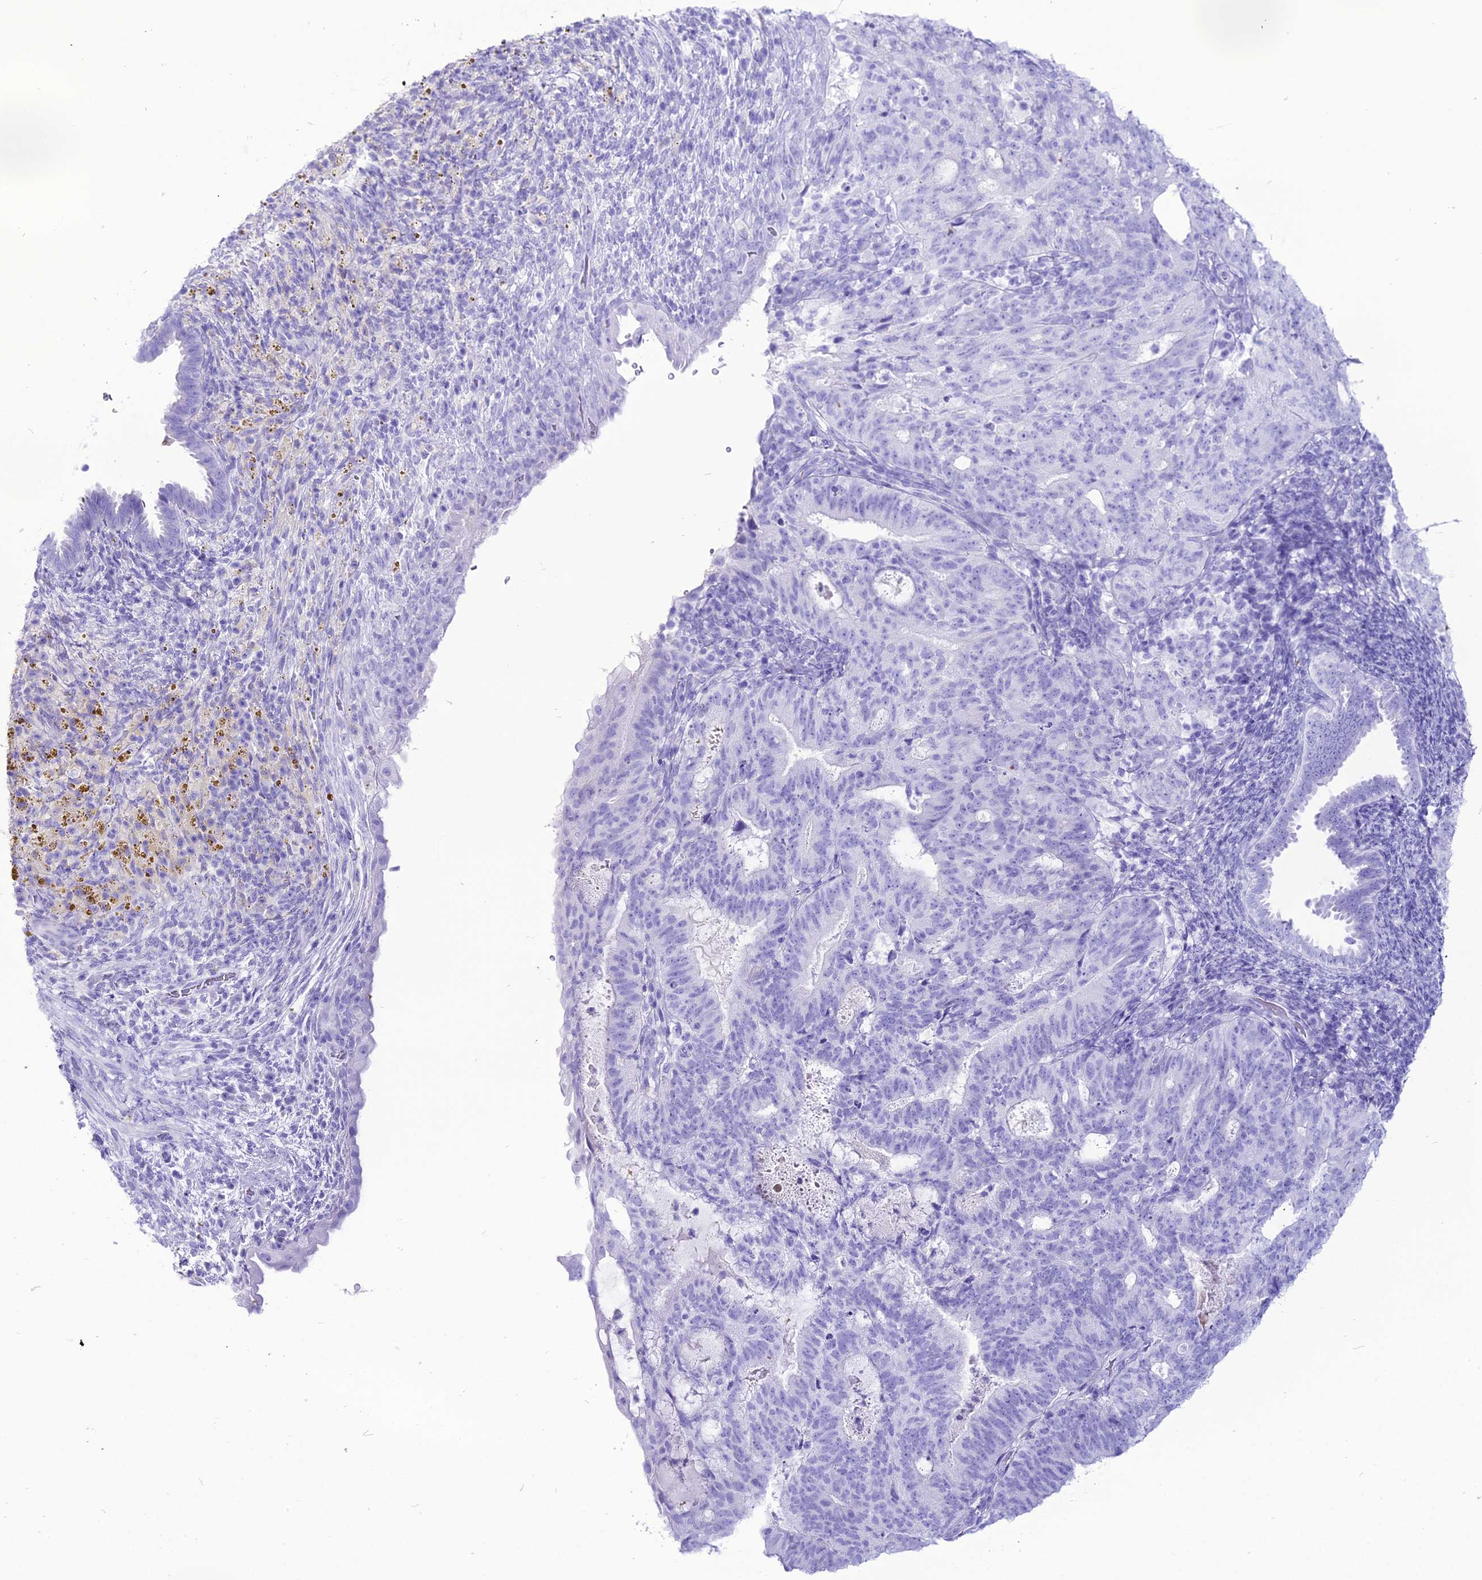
{"staining": {"intensity": "negative", "quantity": "none", "location": "none"}, "tissue": "endometrial cancer", "cell_type": "Tumor cells", "image_type": "cancer", "snomed": [{"axis": "morphology", "description": "Adenocarcinoma, NOS"}, {"axis": "topography", "description": "Endometrium"}], "caption": "Tumor cells are negative for brown protein staining in endometrial cancer (adenocarcinoma). (Immunohistochemistry, brightfield microscopy, high magnification).", "gene": "PNMA5", "patient": {"sex": "female", "age": 70}}